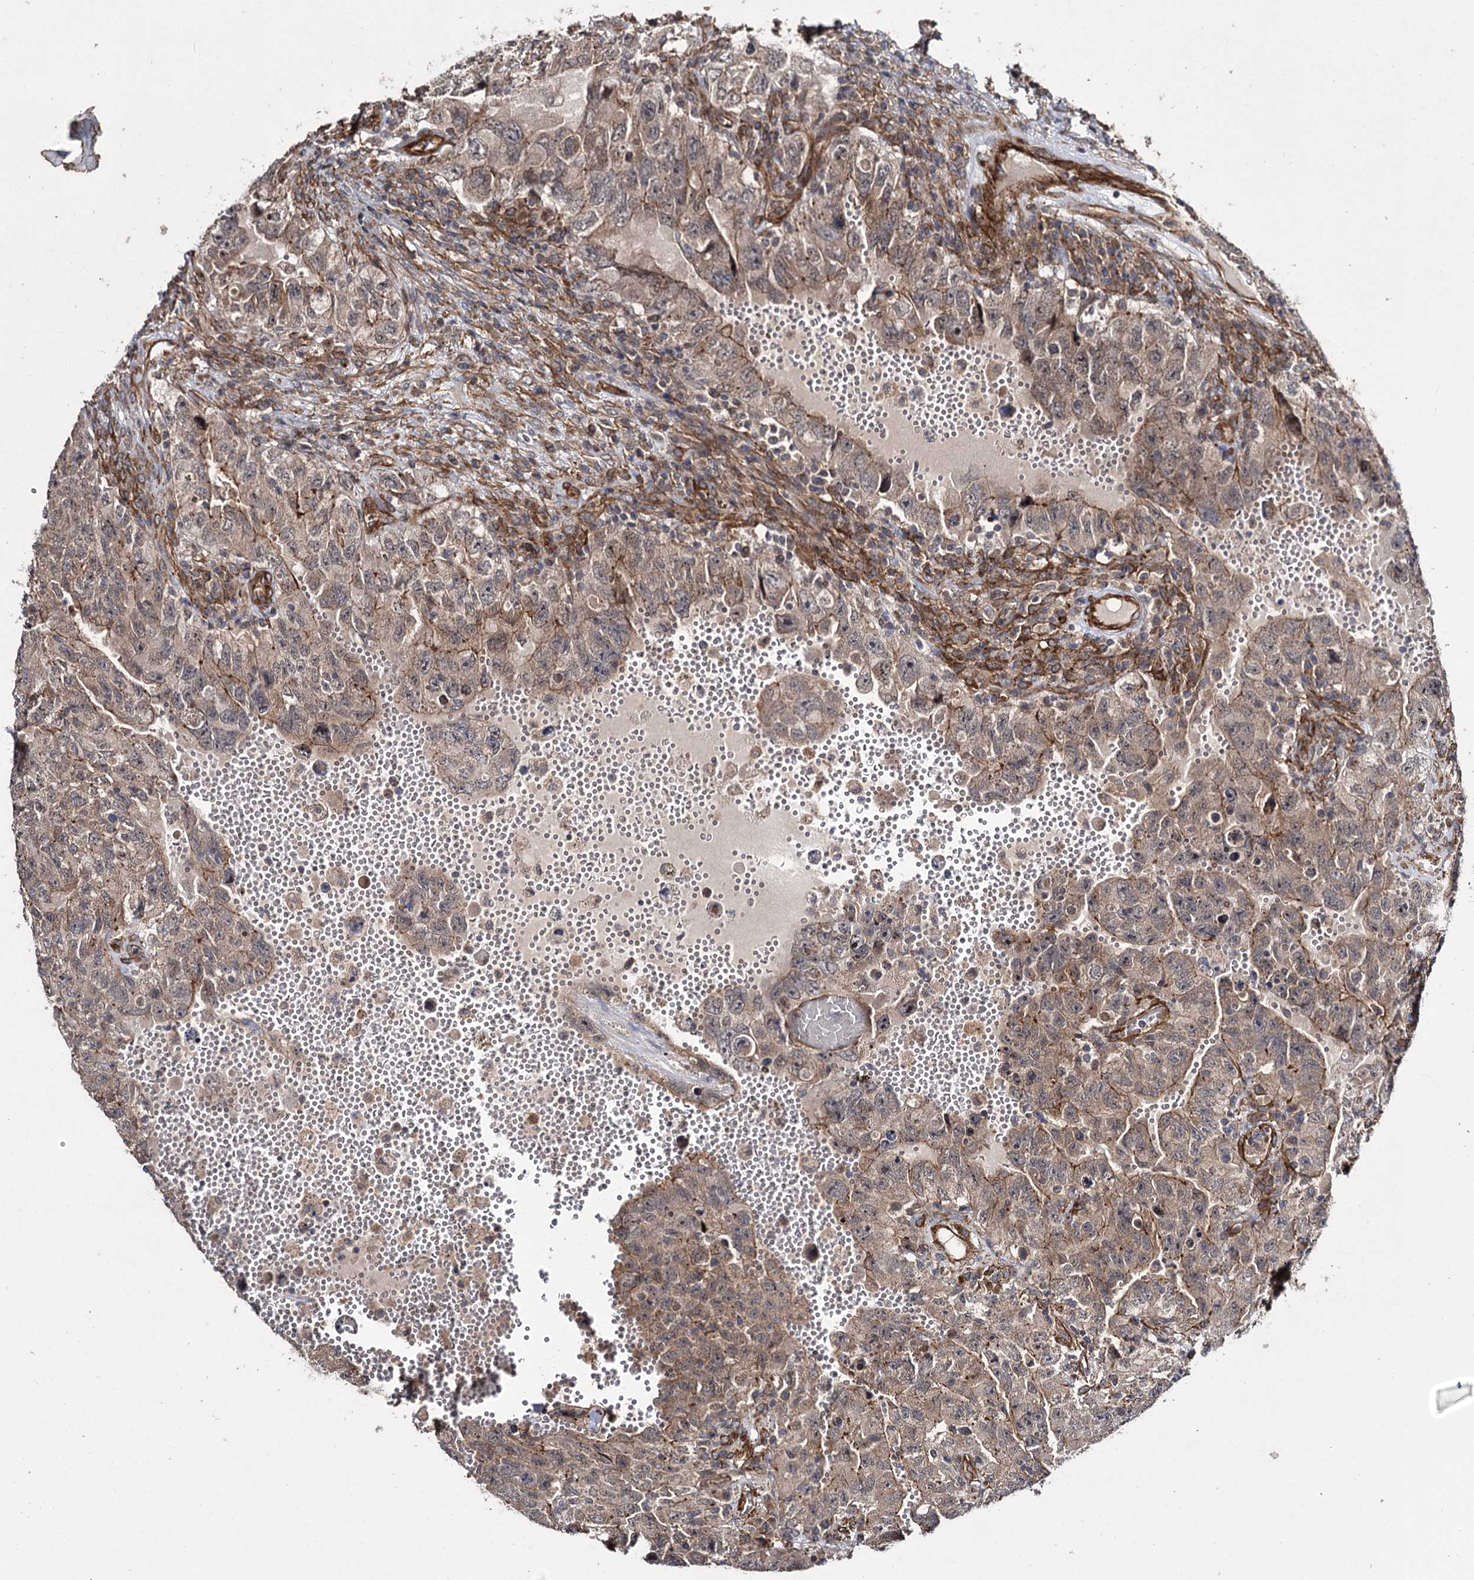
{"staining": {"intensity": "weak", "quantity": ">75%", "location": "cytoplasmic/membranous"}, "tissue": "testis cancer", "cell_type": "Tumor cells", "image_type": "cancer", "snomed": [{"axis": "morphology", "description": "Carcinoma, Embryonal, NOS"}, {"axis": "topography", "description": "Testis"}], "caption": "Testis cancer stained with a brown dye displays weak cytoplasmic/membranous positive staining in approximately >75% of tumor cells.", "gene": "MYO1C", "patient": {"sex": "male", "age": 26}}